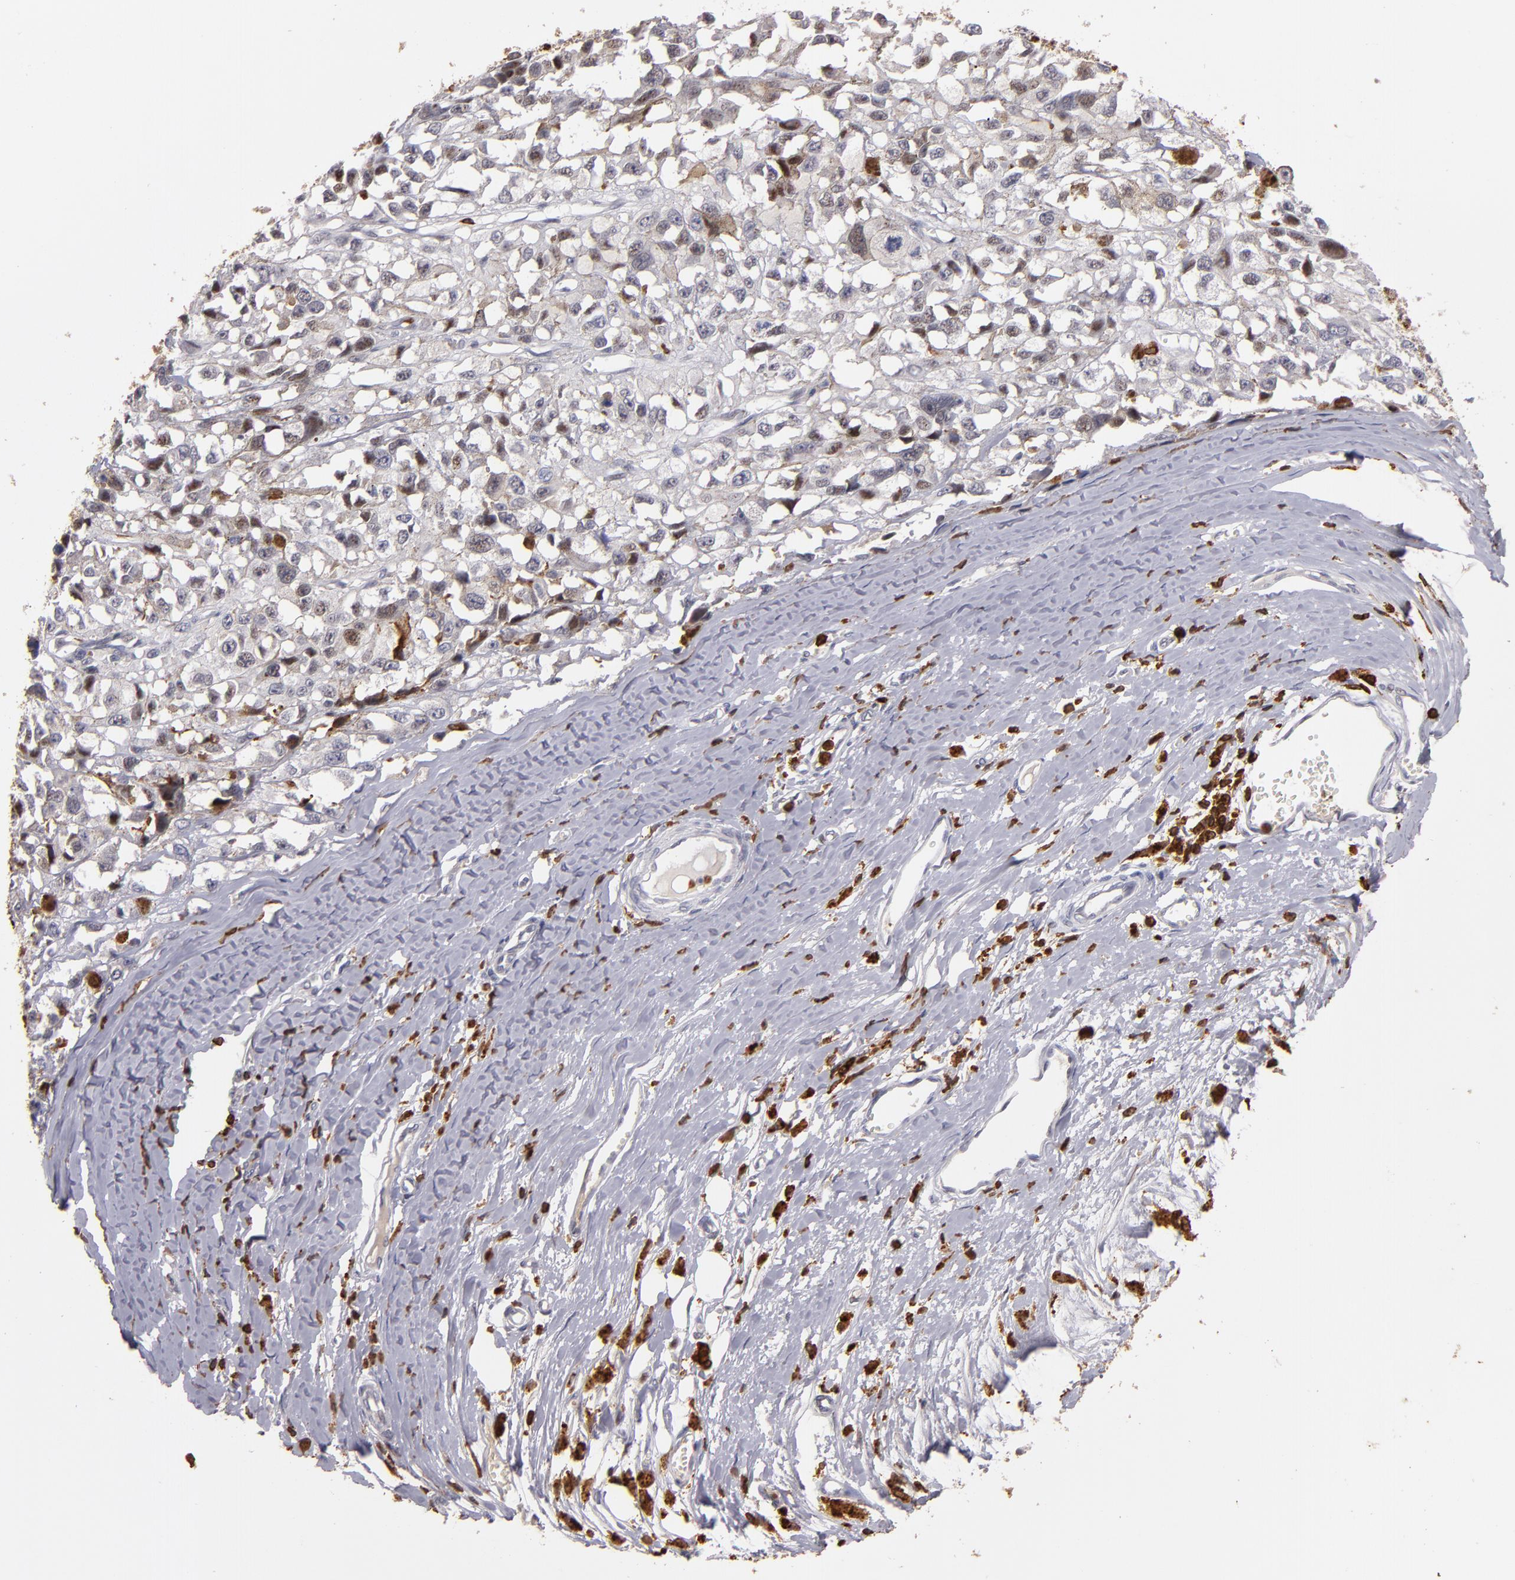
{"staining": {"intensity": "weak", "quantity": "<25%", "location": "nuclear"}, "tissue": "melanoma", "cell_type": "Tumor cells", "image_type": "cancer", "snomed": [{"axis": "morphology", "description": "Malignant melanoma, Metastatic site"}, {"axis": "topography", "description": "Lymph node"}], "caption": "This is an immunohistochemistry image of human malignant melanoma (metastatic site). There is no expression in tumor cells.", "gene": "WAS", "patient": {"sex": "male", "age": 59}}